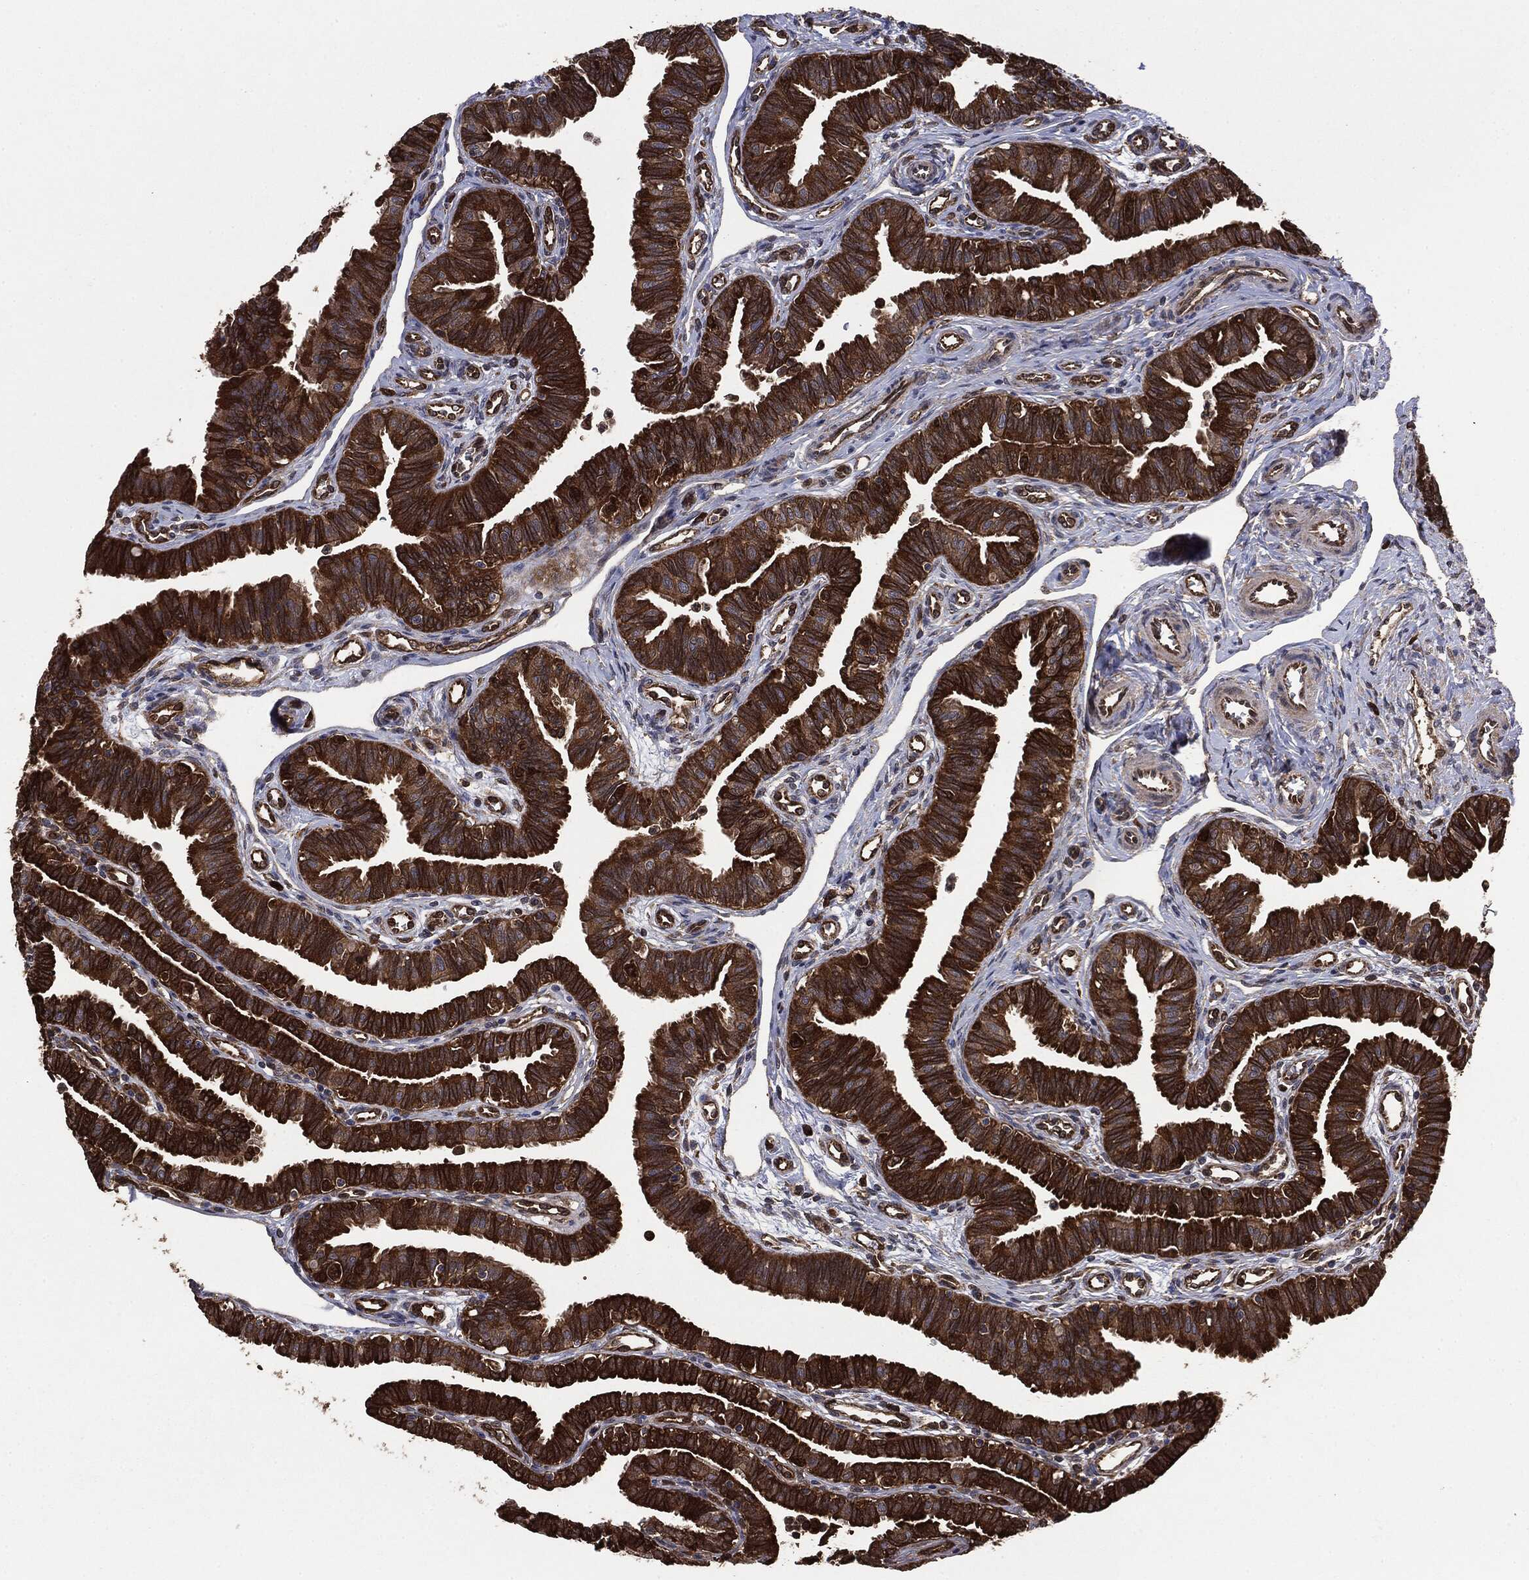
{"staining": {"intensity": "strong", "quantity": ">75%", "location": "cytoplasmic/membranous"}, "tissue": "fallopian tube", "cell_type": "Glandular cells", "image_type": "normal", "snomed": [{"axis": "morphology", "description": "Normal tissue, NOS"}, {"axis": "topography", "description": "Fallopian tube"}], "caption": "Immunohistochemistry of normal human fallopian tube demonstrates high levels of strong cytoplasmic/membranous staining in approximately >75% of glandular cells.", "gene": "NME1", "patient": {"sex": "female", "age": 36}}